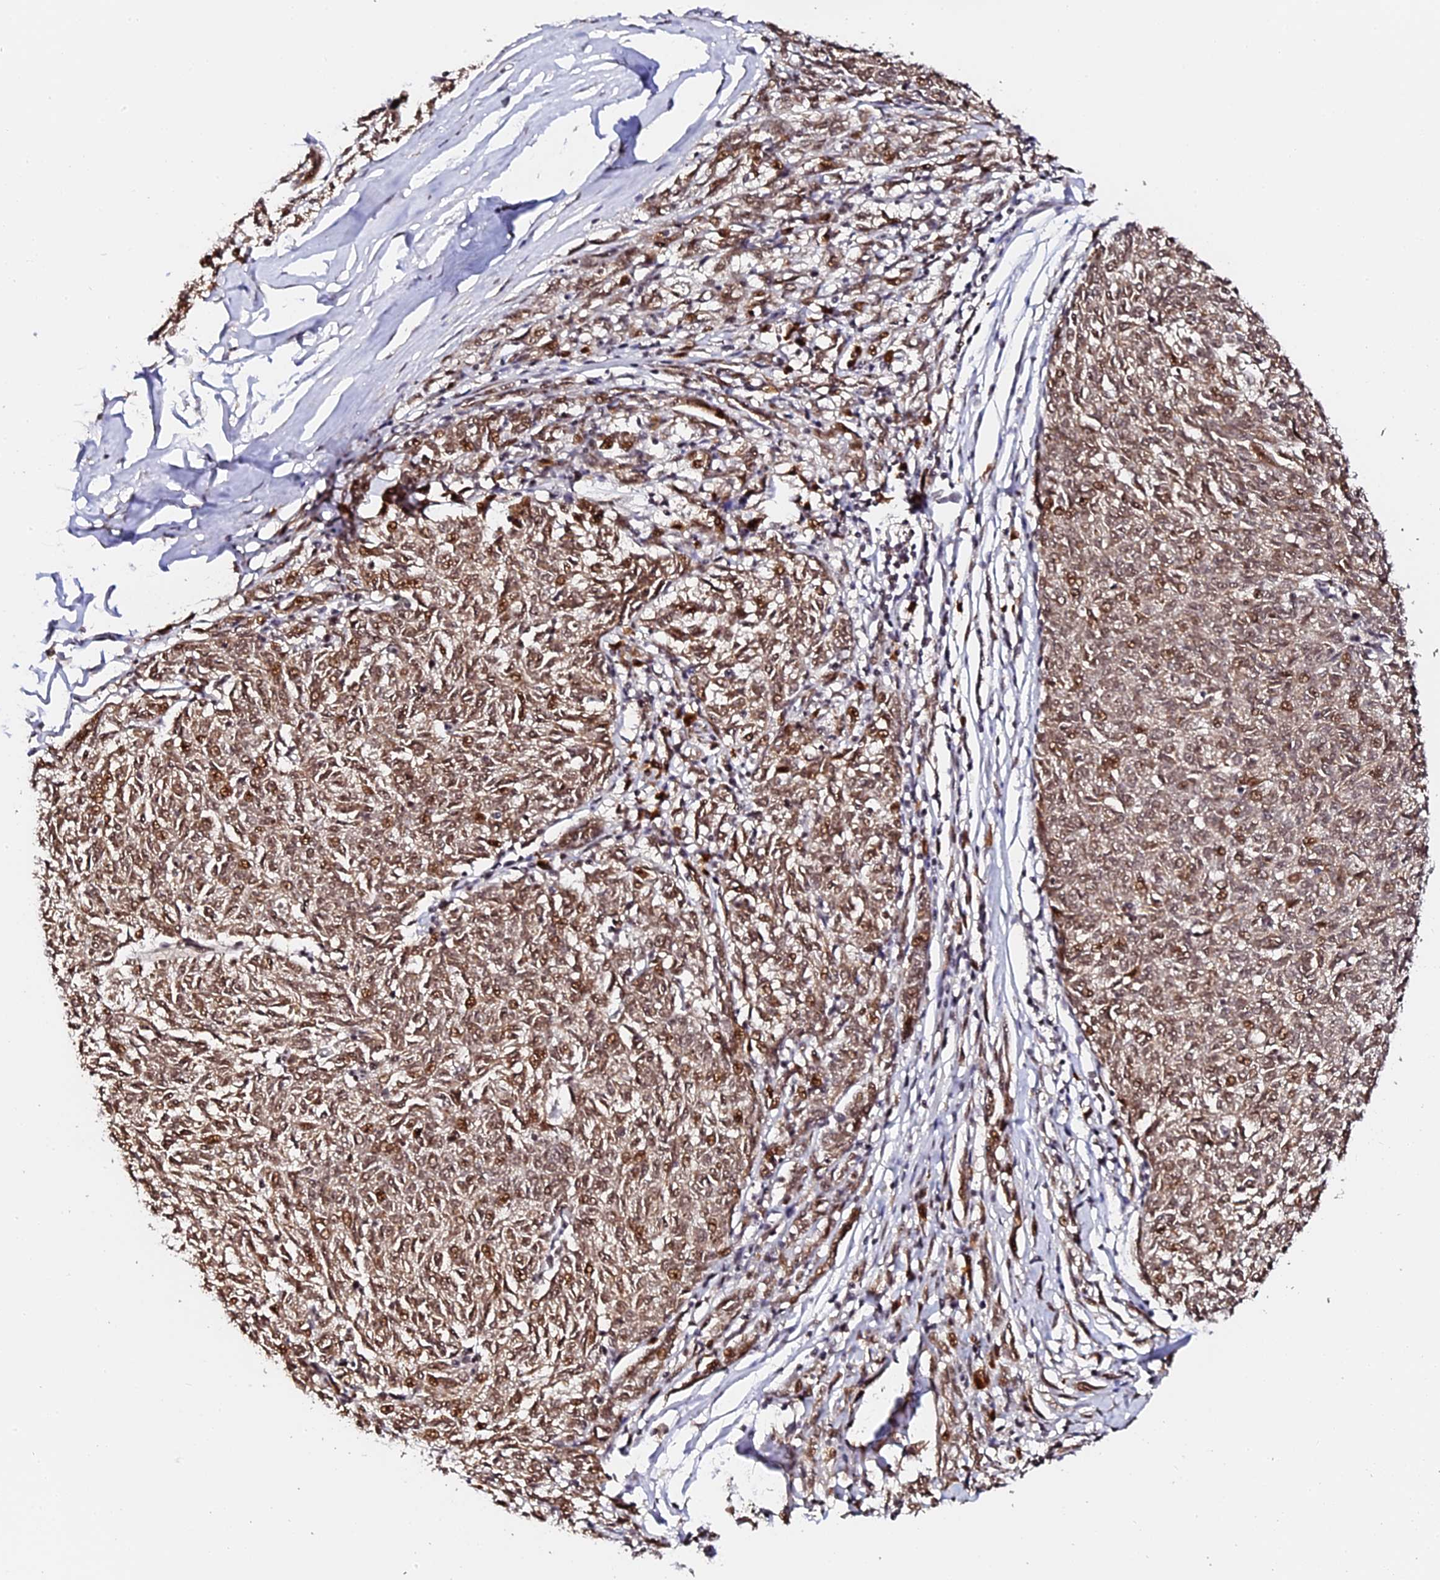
{"staining": {"intensity": "moderate", "quantity": ">75%", "location": "cytoplasmic/membranous,nuclear"}, "tissue": "melanoma", "cell_type": "Tumor cells", "image_type": "cancer", "snomed": [{"axis": "morphology", "description": "Malignant melanoma, NOS"}, {"axis": "topography", "description": "Skin"}], "caption": "Melanoma stained for a protein (brown) shows moderate cytoplasmic/membranous and nuclear positive expression in approximately >75% of tumor cells.", "gene": "MCRS1", "patient": {"sex": "female", "age": 72}}